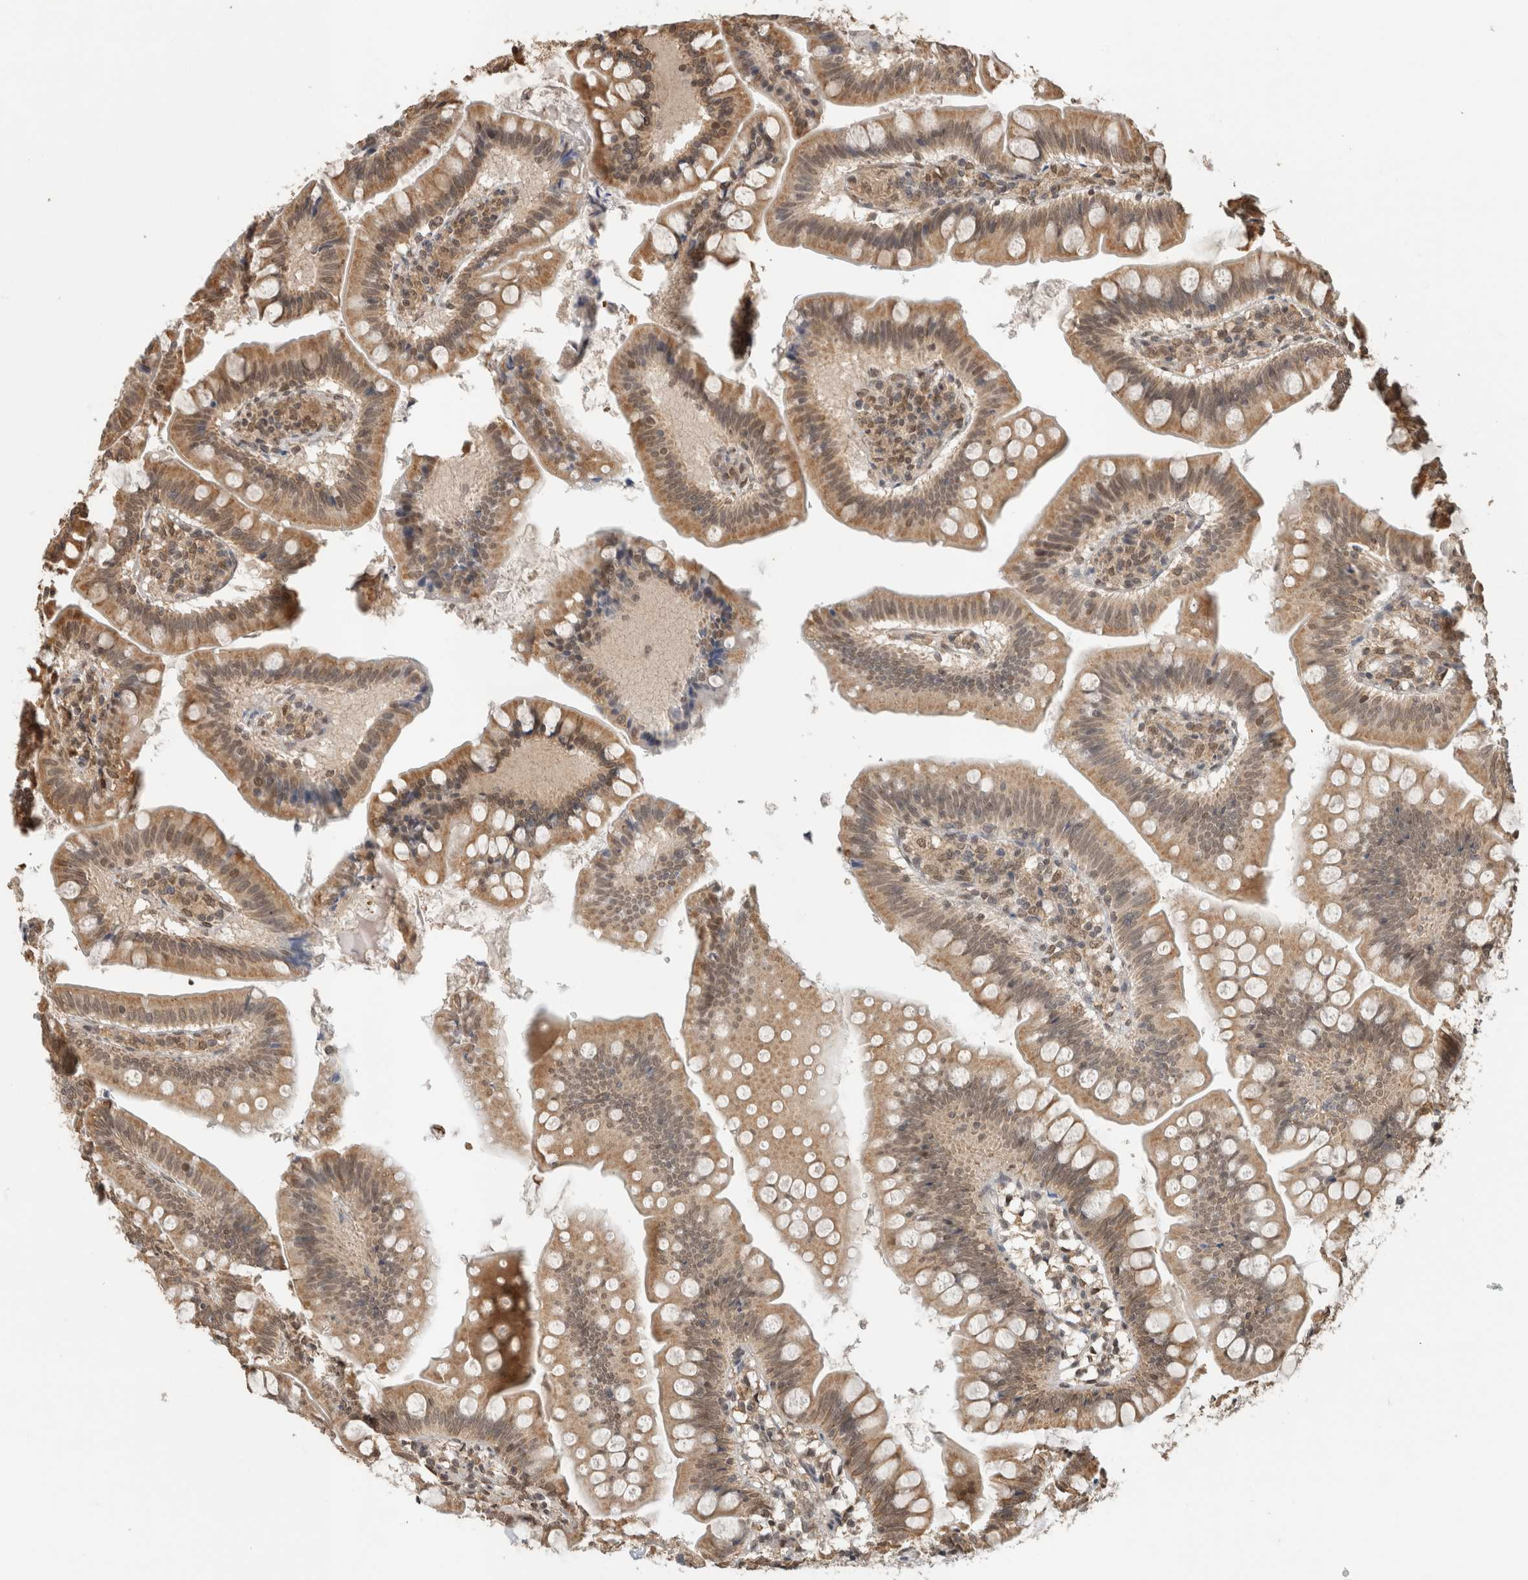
{"staining": {"intensity": "moderate", "quantity": ">75%", "location": "cytoplasmic/membranous,nuclear"}, "tissue": "small intestine", "cell_type": "Glandular cells", "image_type": "normal", "snomed": [{"axis": "morphology", "description": "Normal tissue, NOS"}, {"axis": "topography", "description": "Small intestine"}], "caption": "Normal small intestine reveals moderate cytoplasmic/membranous,nuclear expression in approximately >75% of glandular cells.", "gene": "C1orf21", "patient": {"sex": "male", "age": 7}}